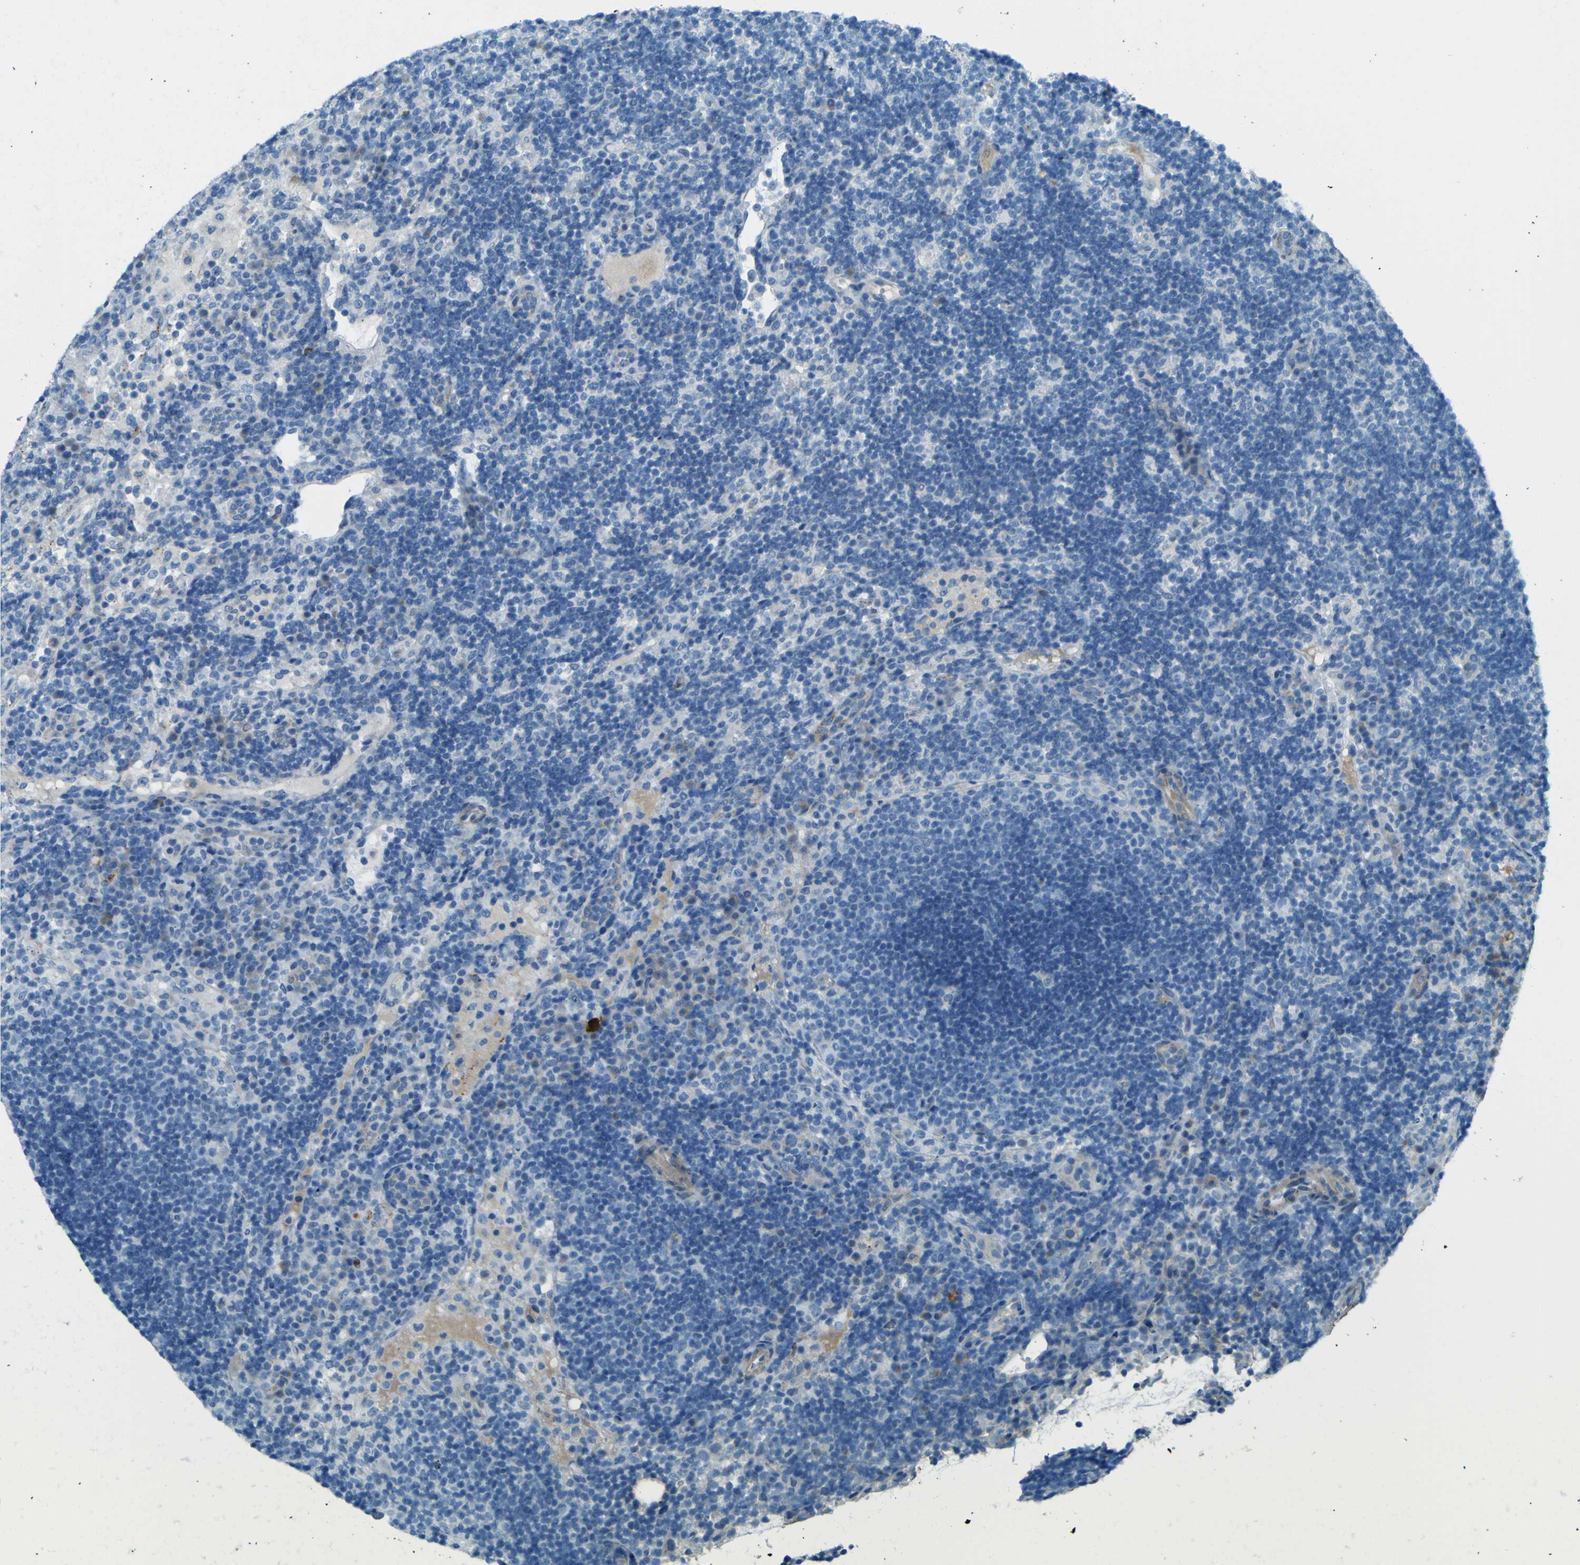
{"staining": {"intensity": "negative", "quantity": "none", "location": "none"}, "tissue": "lymph node", "cell_type": "Germinal center cells", "image_type": "normal", "snomed": [{"axis": "morphology", "description": "Normal tissue, NOS"}, {"axis": "topography", "description": "Lymph node"}], "caption": "Benign lymph node was stained to show a protein in brown. There is no significant positivity in germinal center cells.", "gene": "PDE9A", "patient": {"sex": "female", "age": 53}}